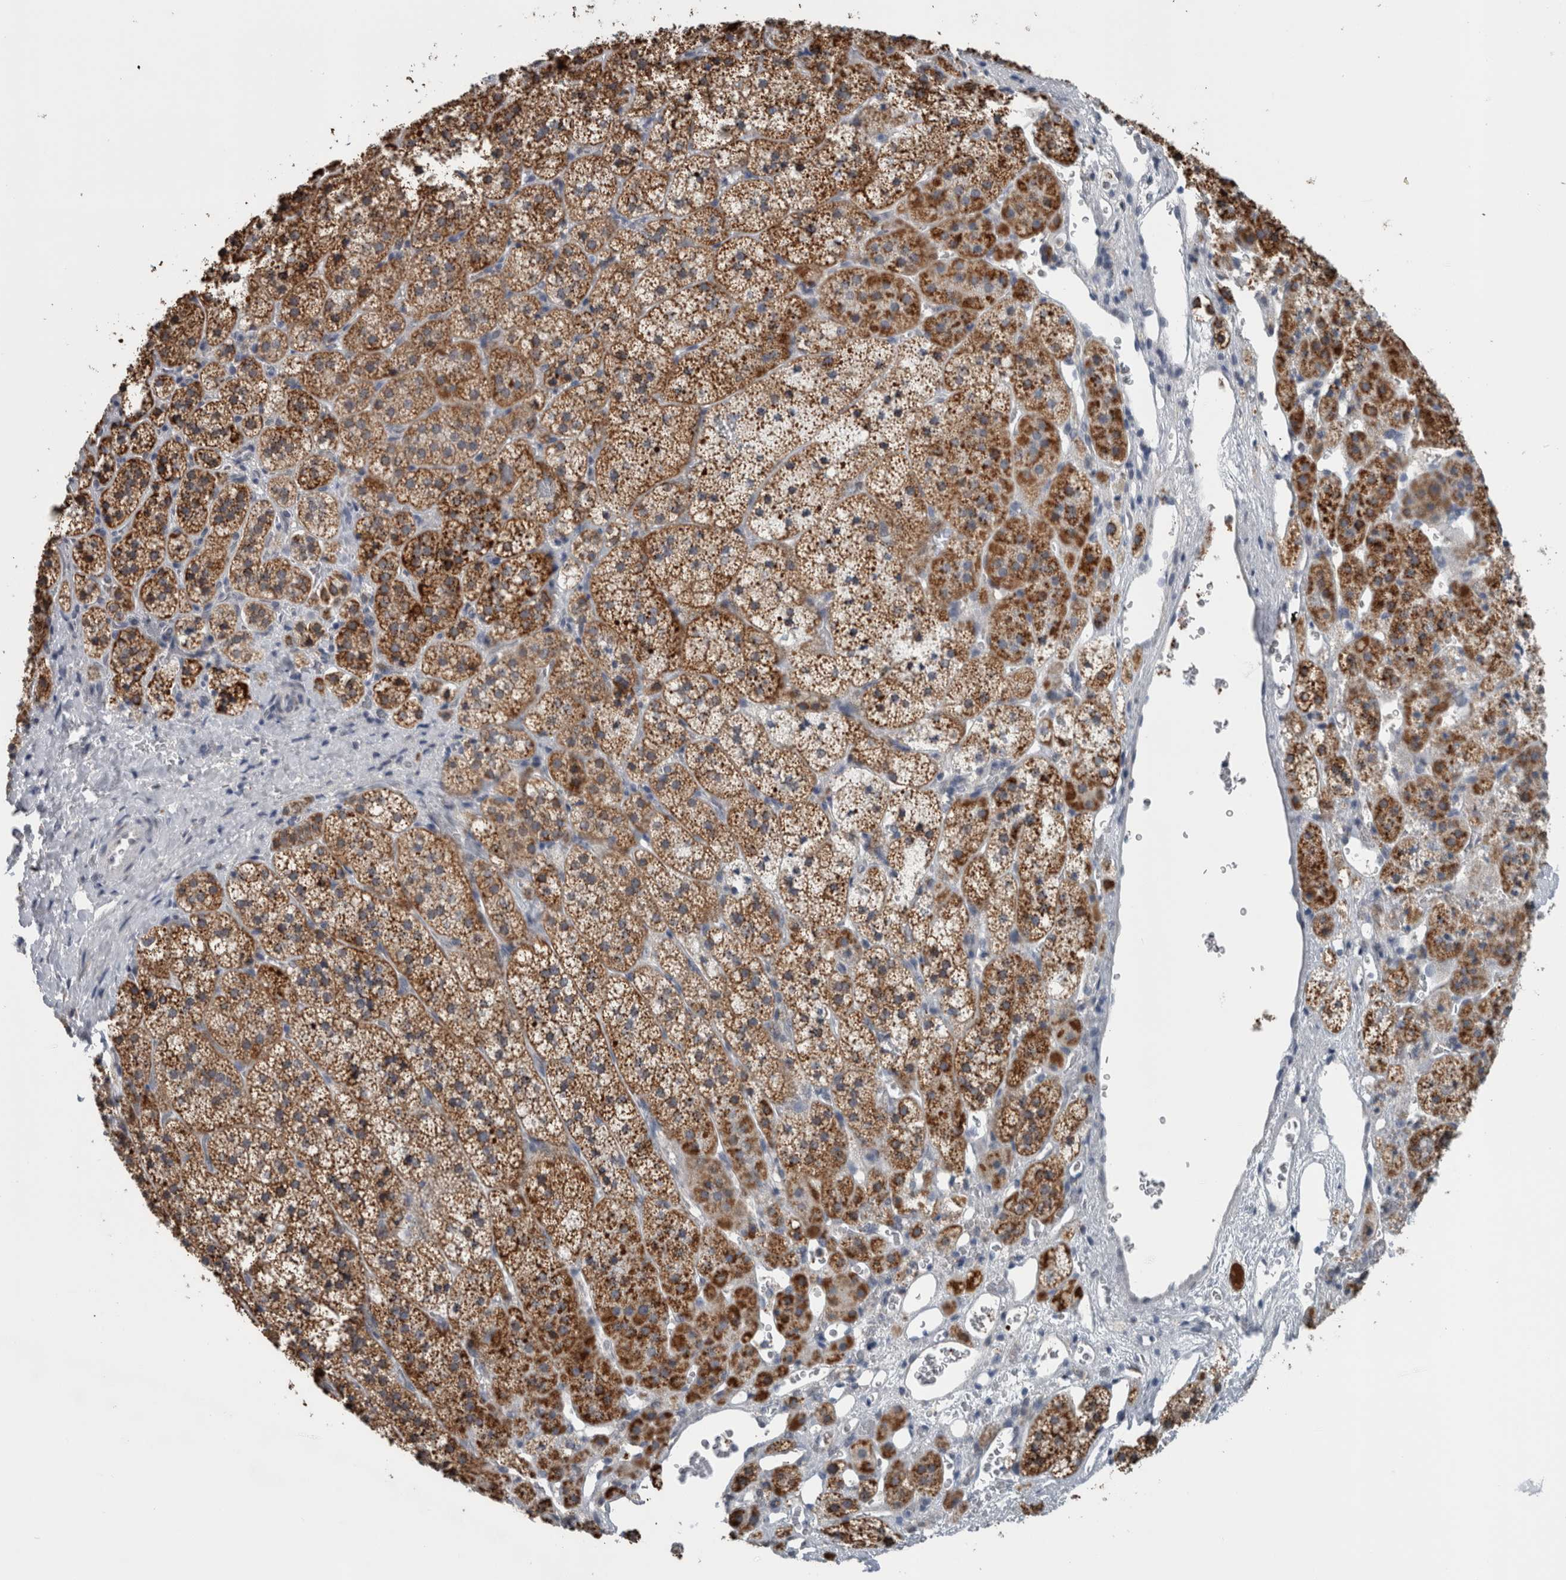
{"staining": {"intensity": "strong", "quantity": ">75%", "location": "cytoplasmic/membranous"}, "tissue": "adrenal gland", "cell_type": "Glandular cells", "image_type": "normal", "snomed": [{"axis": "morphology", "description": "Normal tissue, NOS"}, {"axis": "topography", "description": "Adrenal gland"}], "caption": "Adrenal gland was stained to show a protein in brown. There is high levels of strong cytoplasmic/membranous expression in about >75% of glandular cells. The staining was performed using DAB to visualize the protein expression in brown, while the nuclei were stained in blue with hematoxylin (Magnification: 20x).", "gene": "ACSF2", "patient": {"sex": "female", "age": 44}}